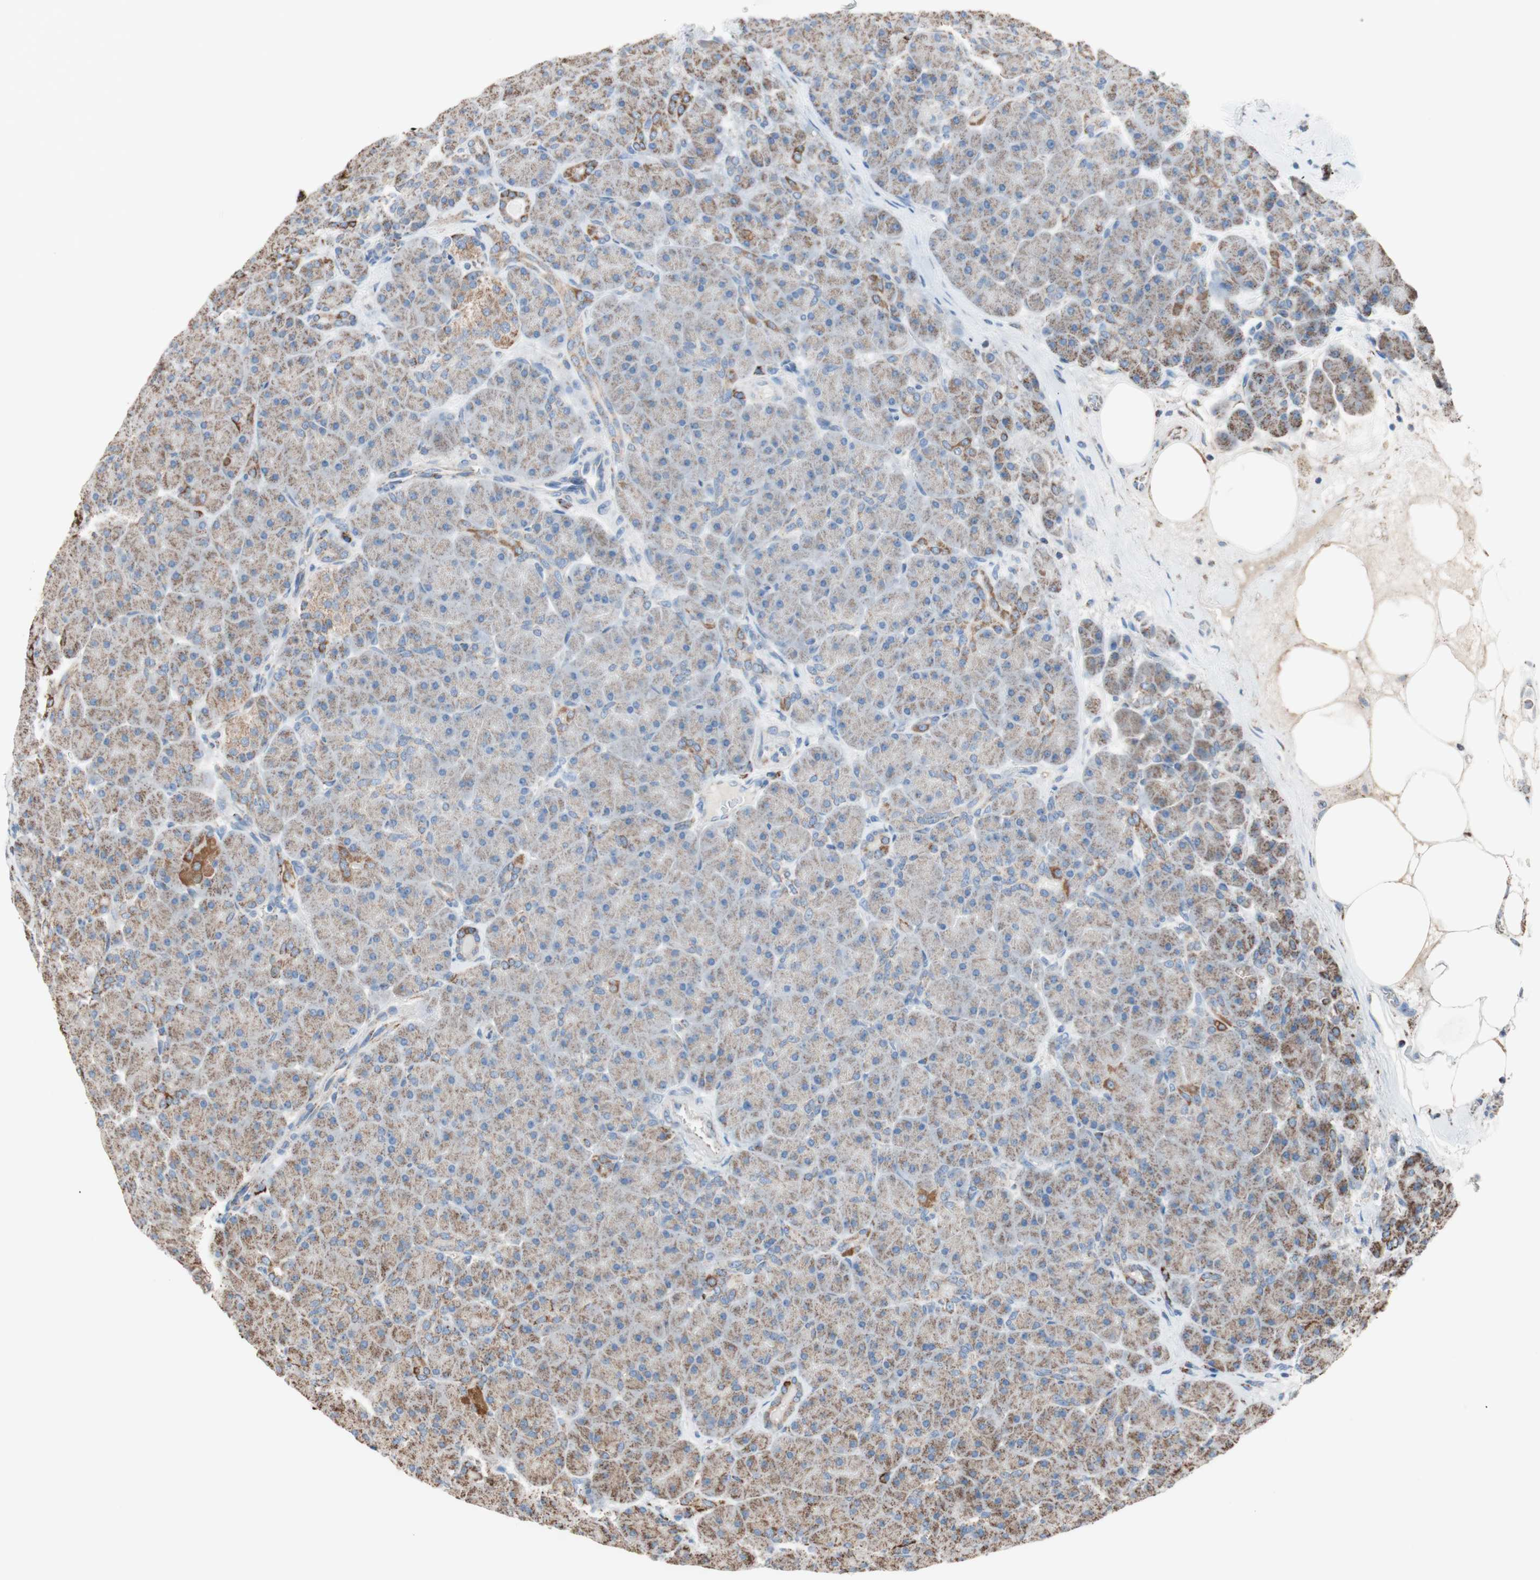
{"staining": {"intensity": "moderate", "quantity": ">75%", "location": "cytoplasmic/membranous"}, "tissue": "pancreas", "cell_type": "Exocrine glandular cells", "image_type": "normal", "snomed": [{"axis": "morphology", "description": "Normal tissue, NOS"}, {"axis": "topography", "description": "Pancreas"}], "caption": "Exocrine glandular cells exhibit medium levels of moderate cytoplasmic/membranous positivity in about >75% of cells in unremarkable human pancreas. Immunohistochemistry stains the protein of interest in brown and the nuclei are stained blue.", "gene": "PCSK4", "patient": {"sex": "male", "age": 66}}